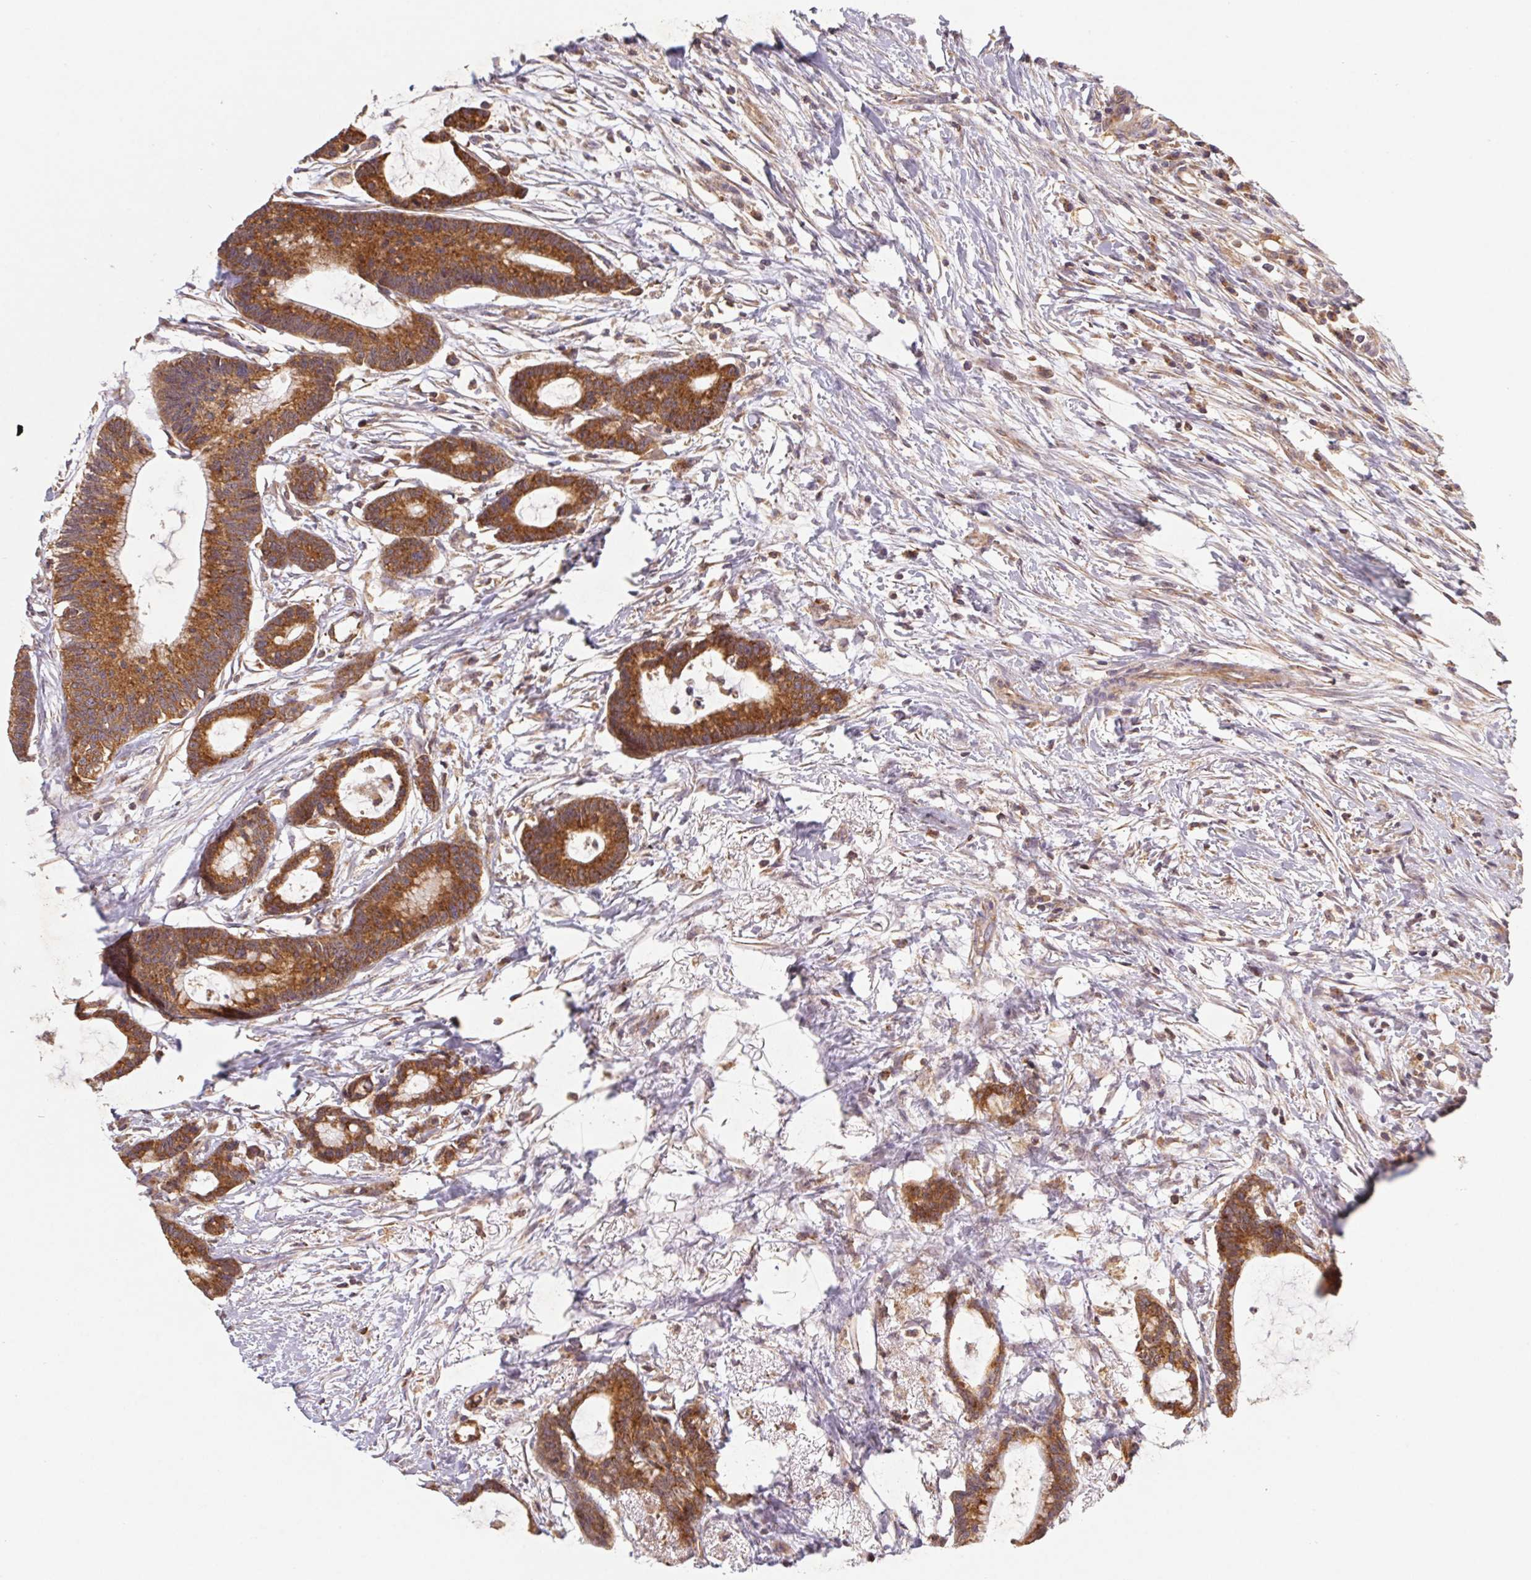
{"staining": {"intensity": "strong", "quantity": ">75%", "location": "cytoplasmic/membranous"}, "tissue": "colorectal cancer", "cell_type": "Tumor cells", "image_type": "cancer", "snomed": [{"axis": "morphology", "description": "Adenocarcinoma, NOS"}, {"axis": "topography", "description": "Colon"}], "caption": "Protein analysis of colorectal cancer tissue reveals strong cytoplasmic/membranous positivity in about >75% of tumor cells. (DAB (3,3'-diaminobenzidine) IHC with brightfield microscopy, high magnification).", "gene": "MTHFD1", "patient": {"sex": "female", "age": 78}}